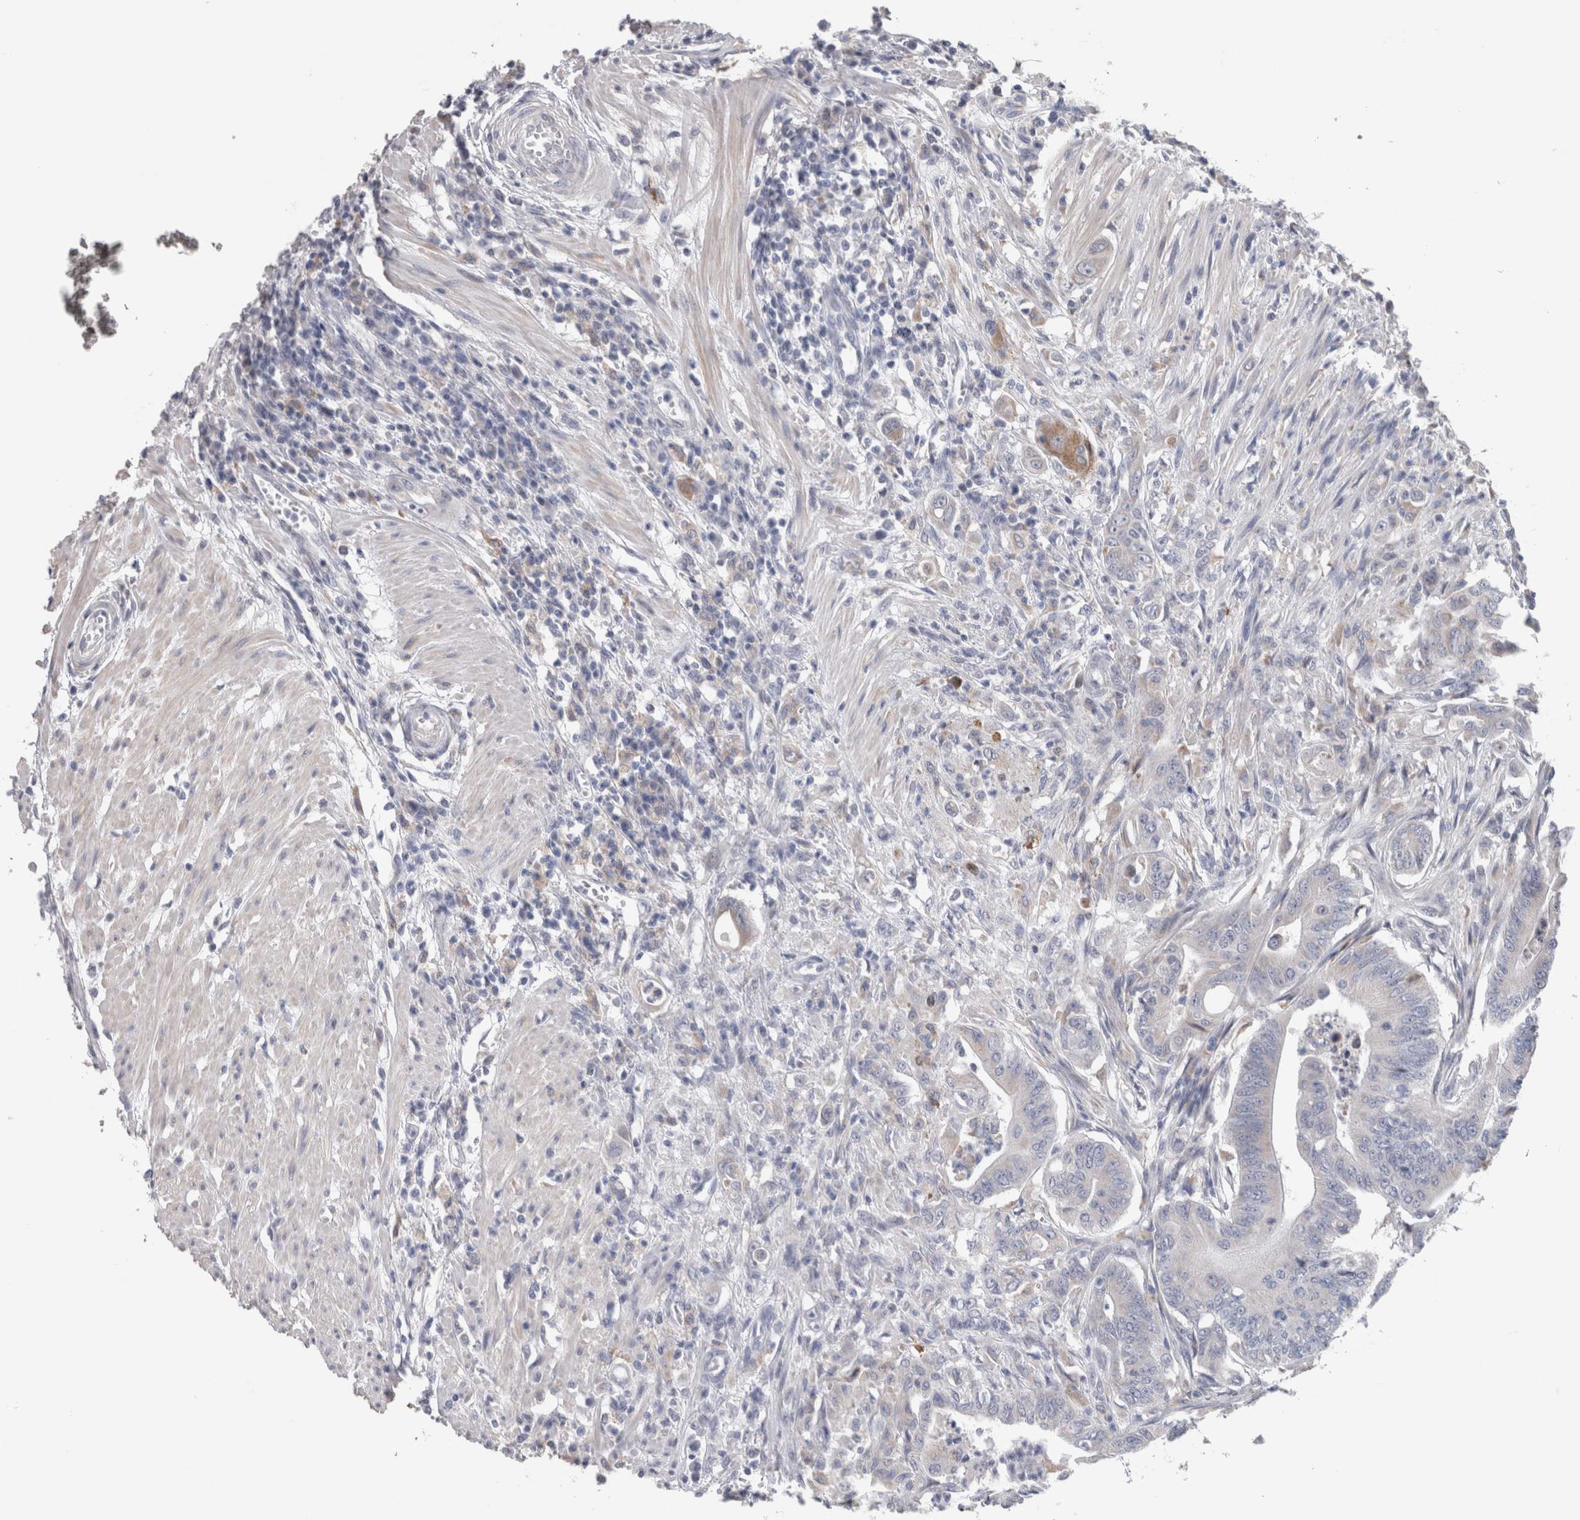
{"staining": {"intensity": "negative", "quantity": "none", "location": "none"}, "tissue": "colorectal cancer", "cell_type": "Tumor cells", "image_type": "cancer", "snomed": [{"axis": "morphology", "description": "Adenoma, NOS"}, {"axis": "morphology", "description": "Adenocarcinoma, NOS"}, {"axis": "topography", "description": "Colon"}], "caption": "The photomicrograph displays no significant expression in tumor cells of colorectal cancer (adenocarcinoma).", "gene": "GDAP1", "patient": {"sex": "male", "age": 79}}